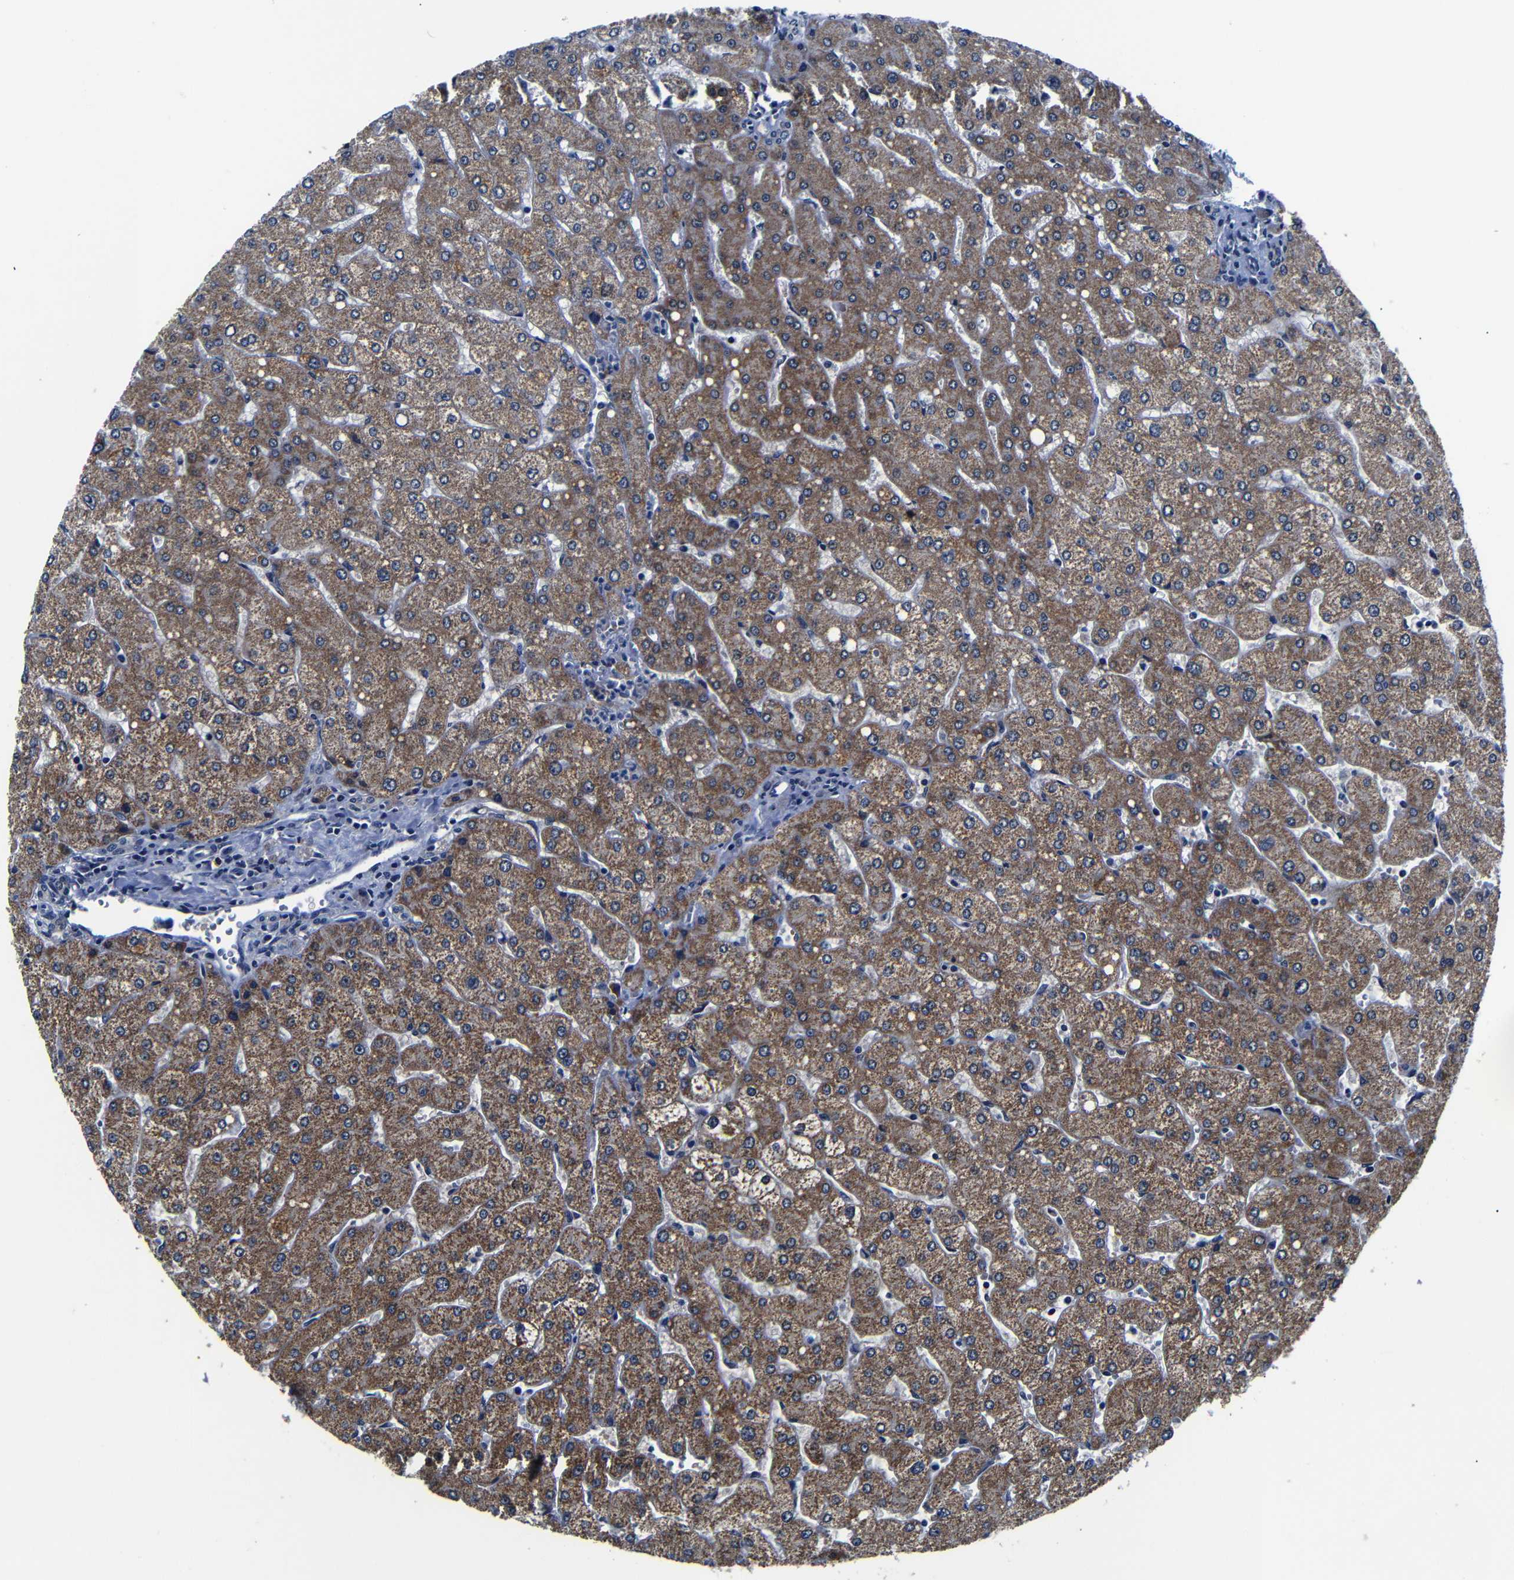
{"staining": {"intensity": "negative", "quantity": "none", "location": "none"}, "tissue": "liver", "cell_type": "Cholangiocytes", "image_type": "normal", "snomed": [{"axis": "morphology", "description": "Normal tissue, NOS"}, {"axis": "topography", "description": "Liver"}], "caption": "Immunohistochemistry photomicrograph of benign human liver stained for a protein (brown), which exhibits no staining in cholangiocytes. The staining was performed using DAB to visualize the protein expression in brown, while the nuclei were stained in blue with hematoxylin (Magnification: 20x).", "gene": "DEPP1", "patient": {"sex": "male", "age": 55}}